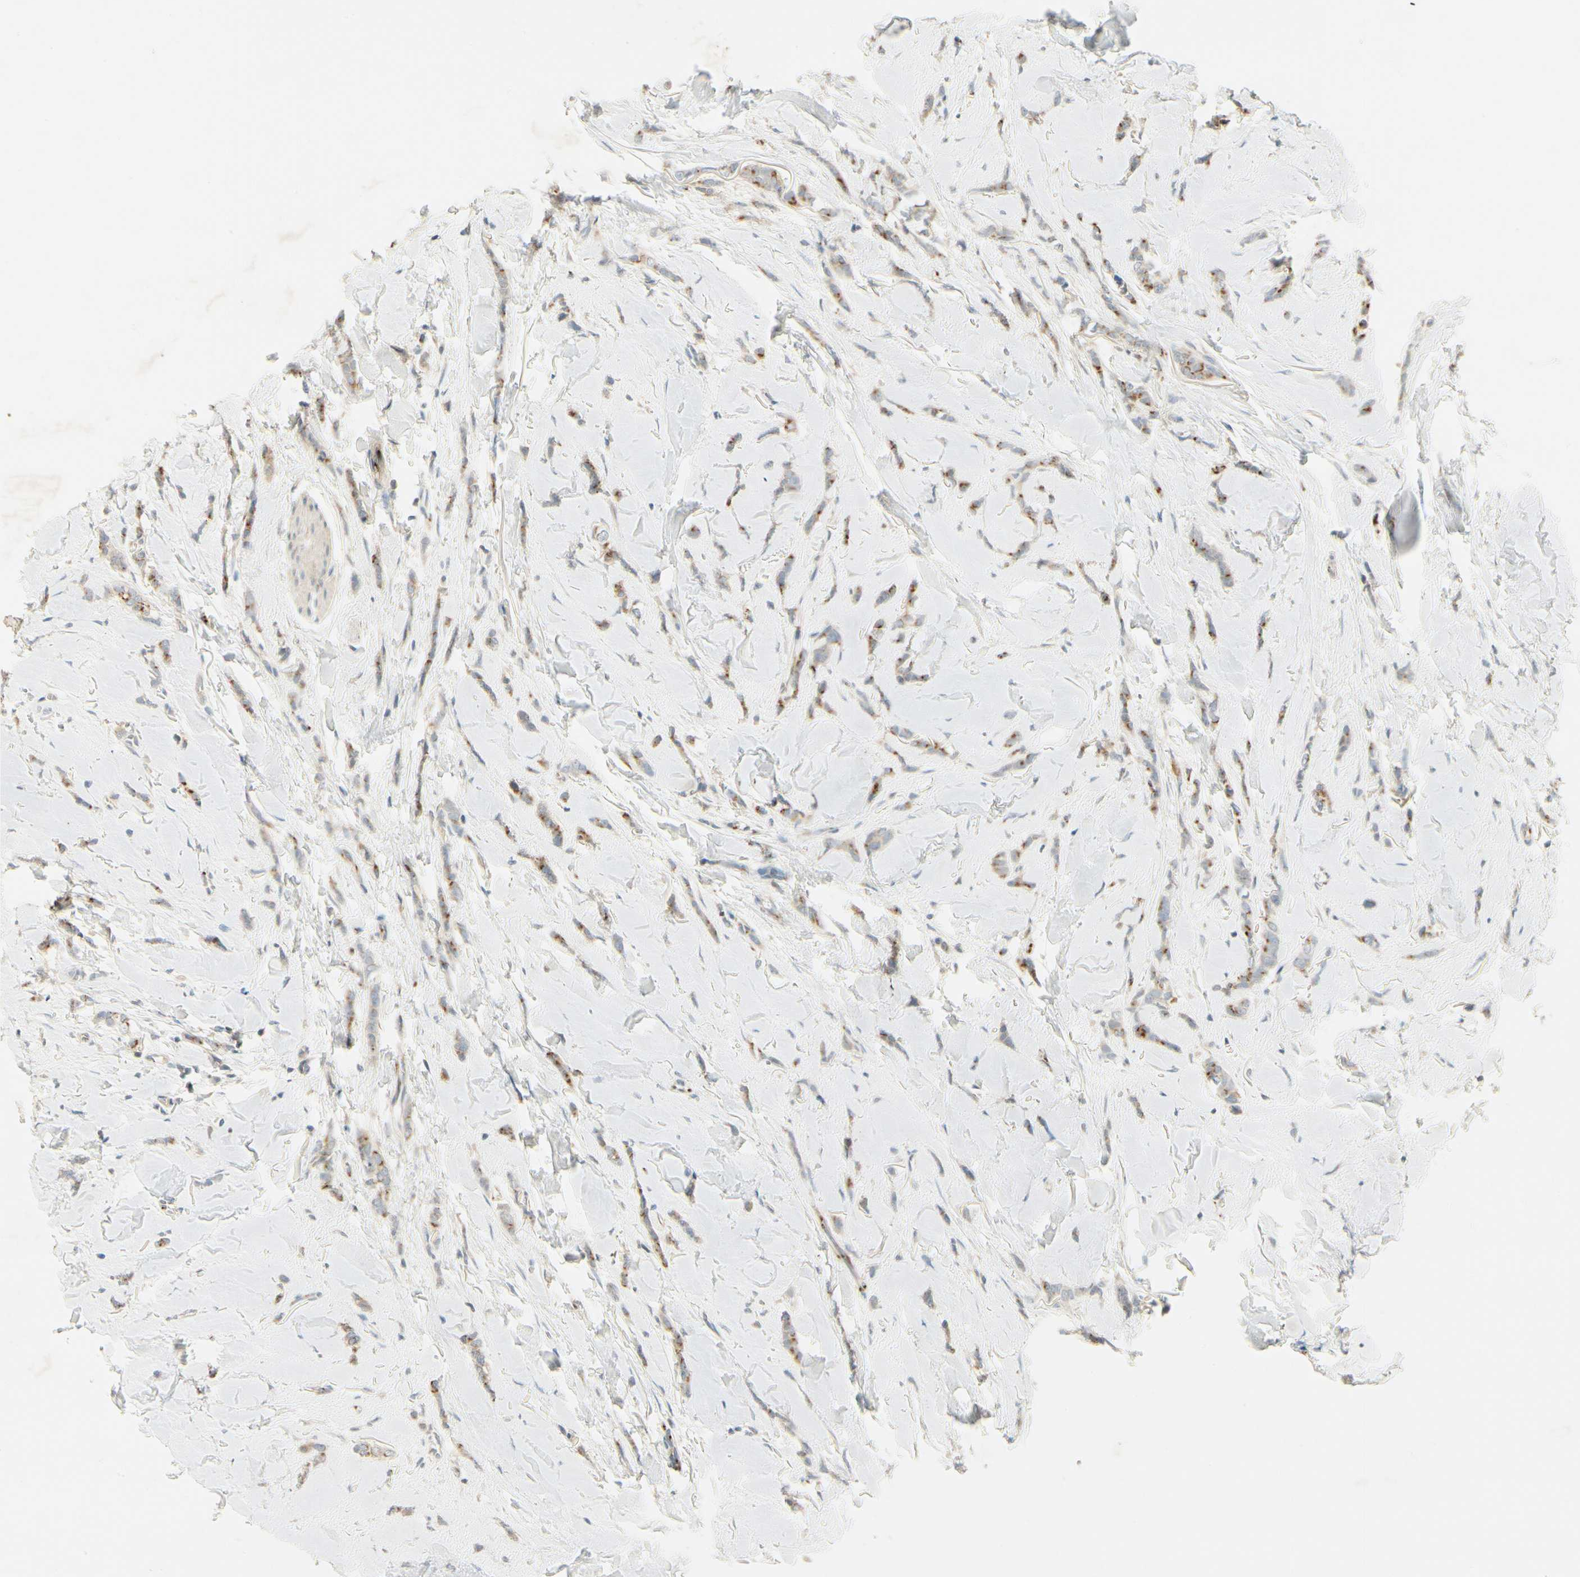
{"staining": {"intensity": "moderate", "quantity": ">75%", "location": "cytoplasmic/membranous"}, "tissue": "breast cancer", "cell_type": "Tumor cells", "image_type": "cancer", "snomed": [{"axis": "morphology", "description": "Lobular carcinoma"}, {"axis": "topography", "description": "Skin"}, {"axis": "topography", "description": "Breast"}], "caption": "Breast cancer (lobular carcinoma) tissue exhibits moderate cytoplasmic/membranous staining in about >75% of tumor cells, visualized by immunohistochemistry. The staining was performed using DAB to visualize the protein expression in brown, while the nuclei were stained in blue with hematoxylin (Magnification: 20x).", "gene": "MANSC1", "patient": {"sex": "female", "age": 46}}